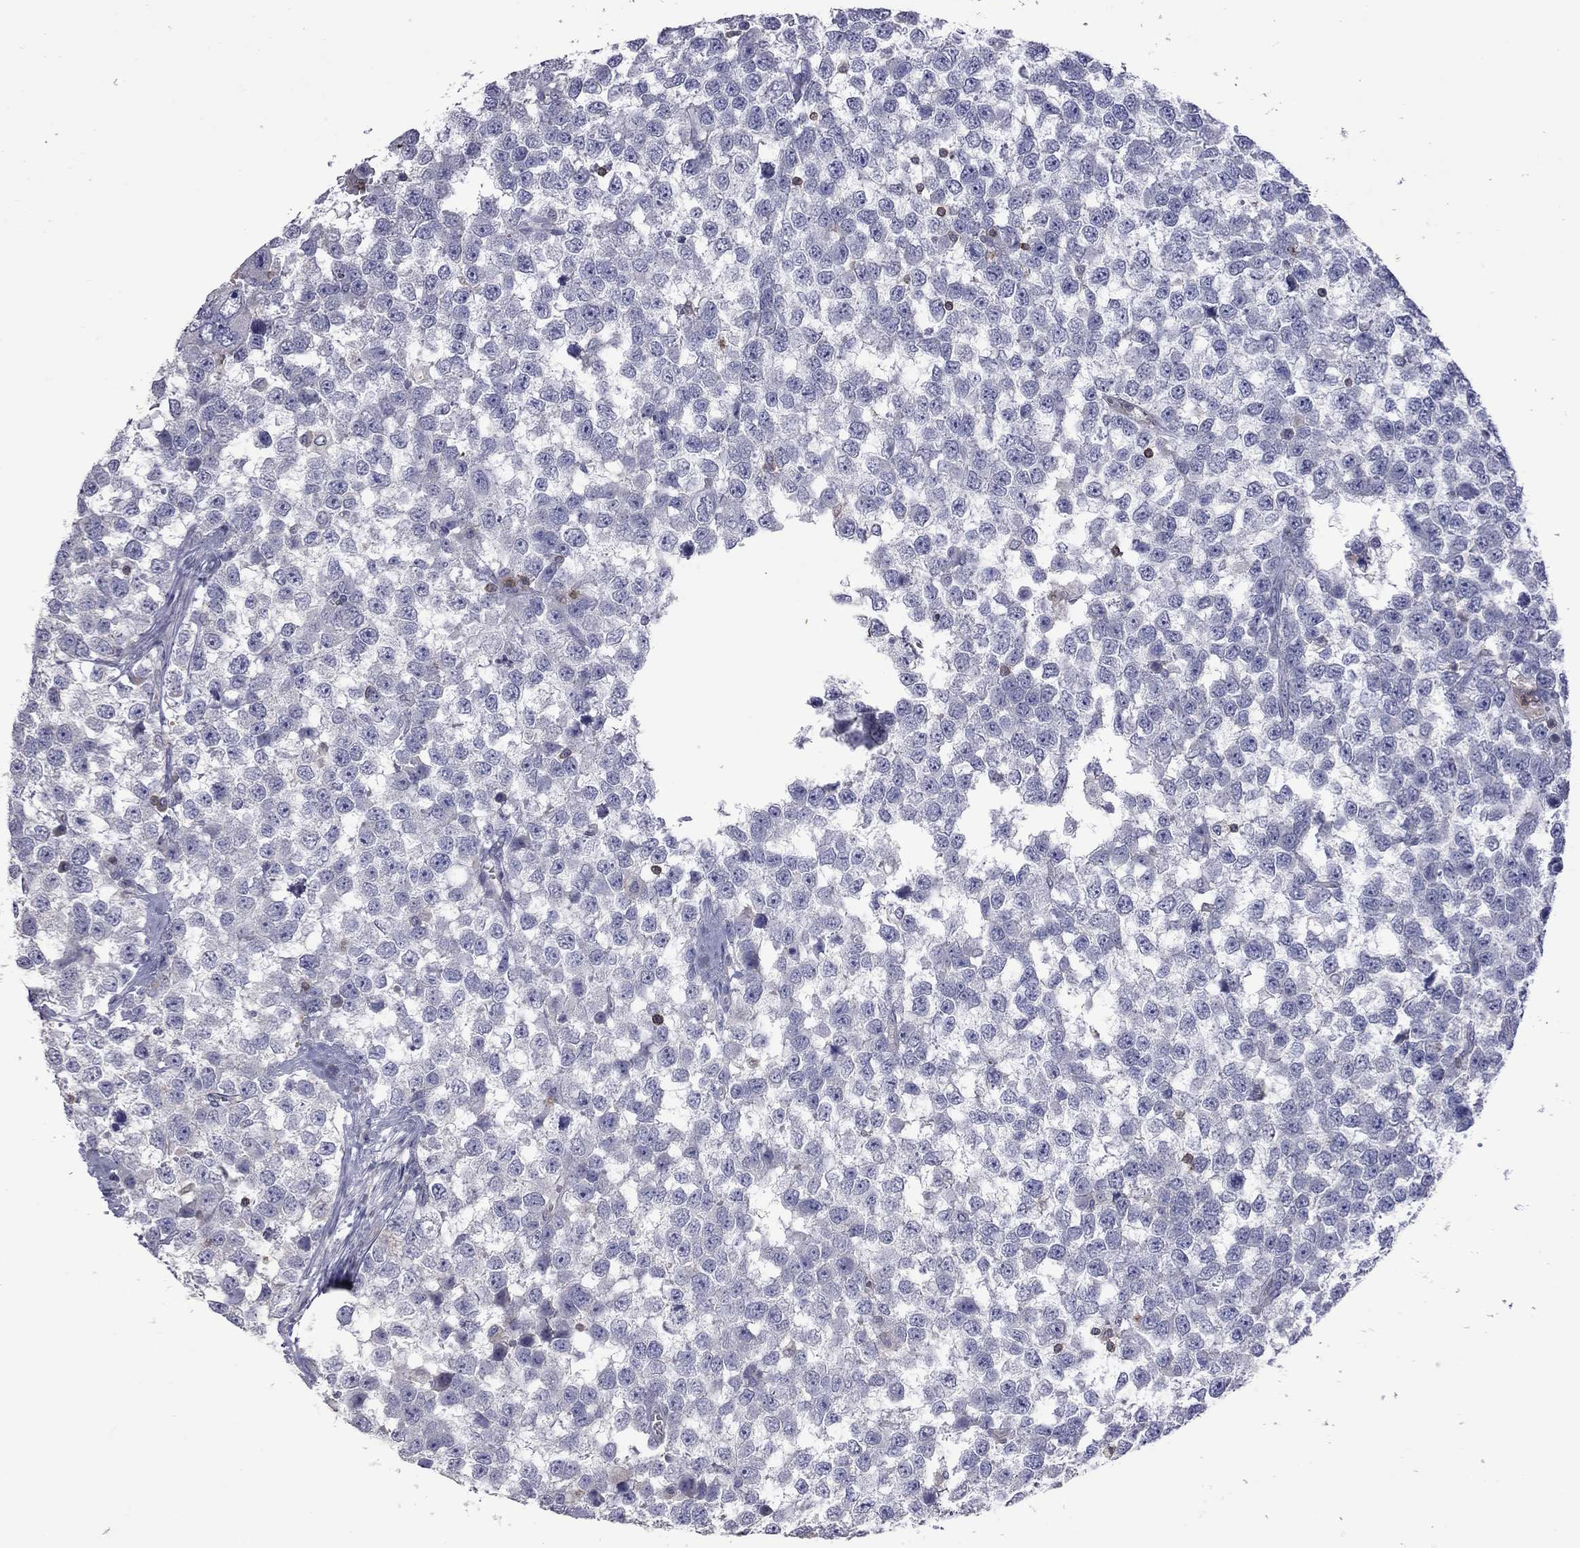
{"staining": {"intensity": "negative", "quantity": "none", "location": "none"}, "tissue": "testis cancer", "cell_type": "Tumor cells", "image_type": "cancer", "snomed": [{"axis": "morphology", "description": "Normal tissue, NOS"}, {"axis": "morphology", "description": "Seminoma, NOS"}, {"axis": "topography", "description": "Testis"}, {"axis": "topography", "description": "Epididymis"}], "caption": "A histopathology image of human testis seminoma is negative for staining in tumor cells.", "gene": "IPCEF1", "patient": {"sex": "male", "age": 34}}